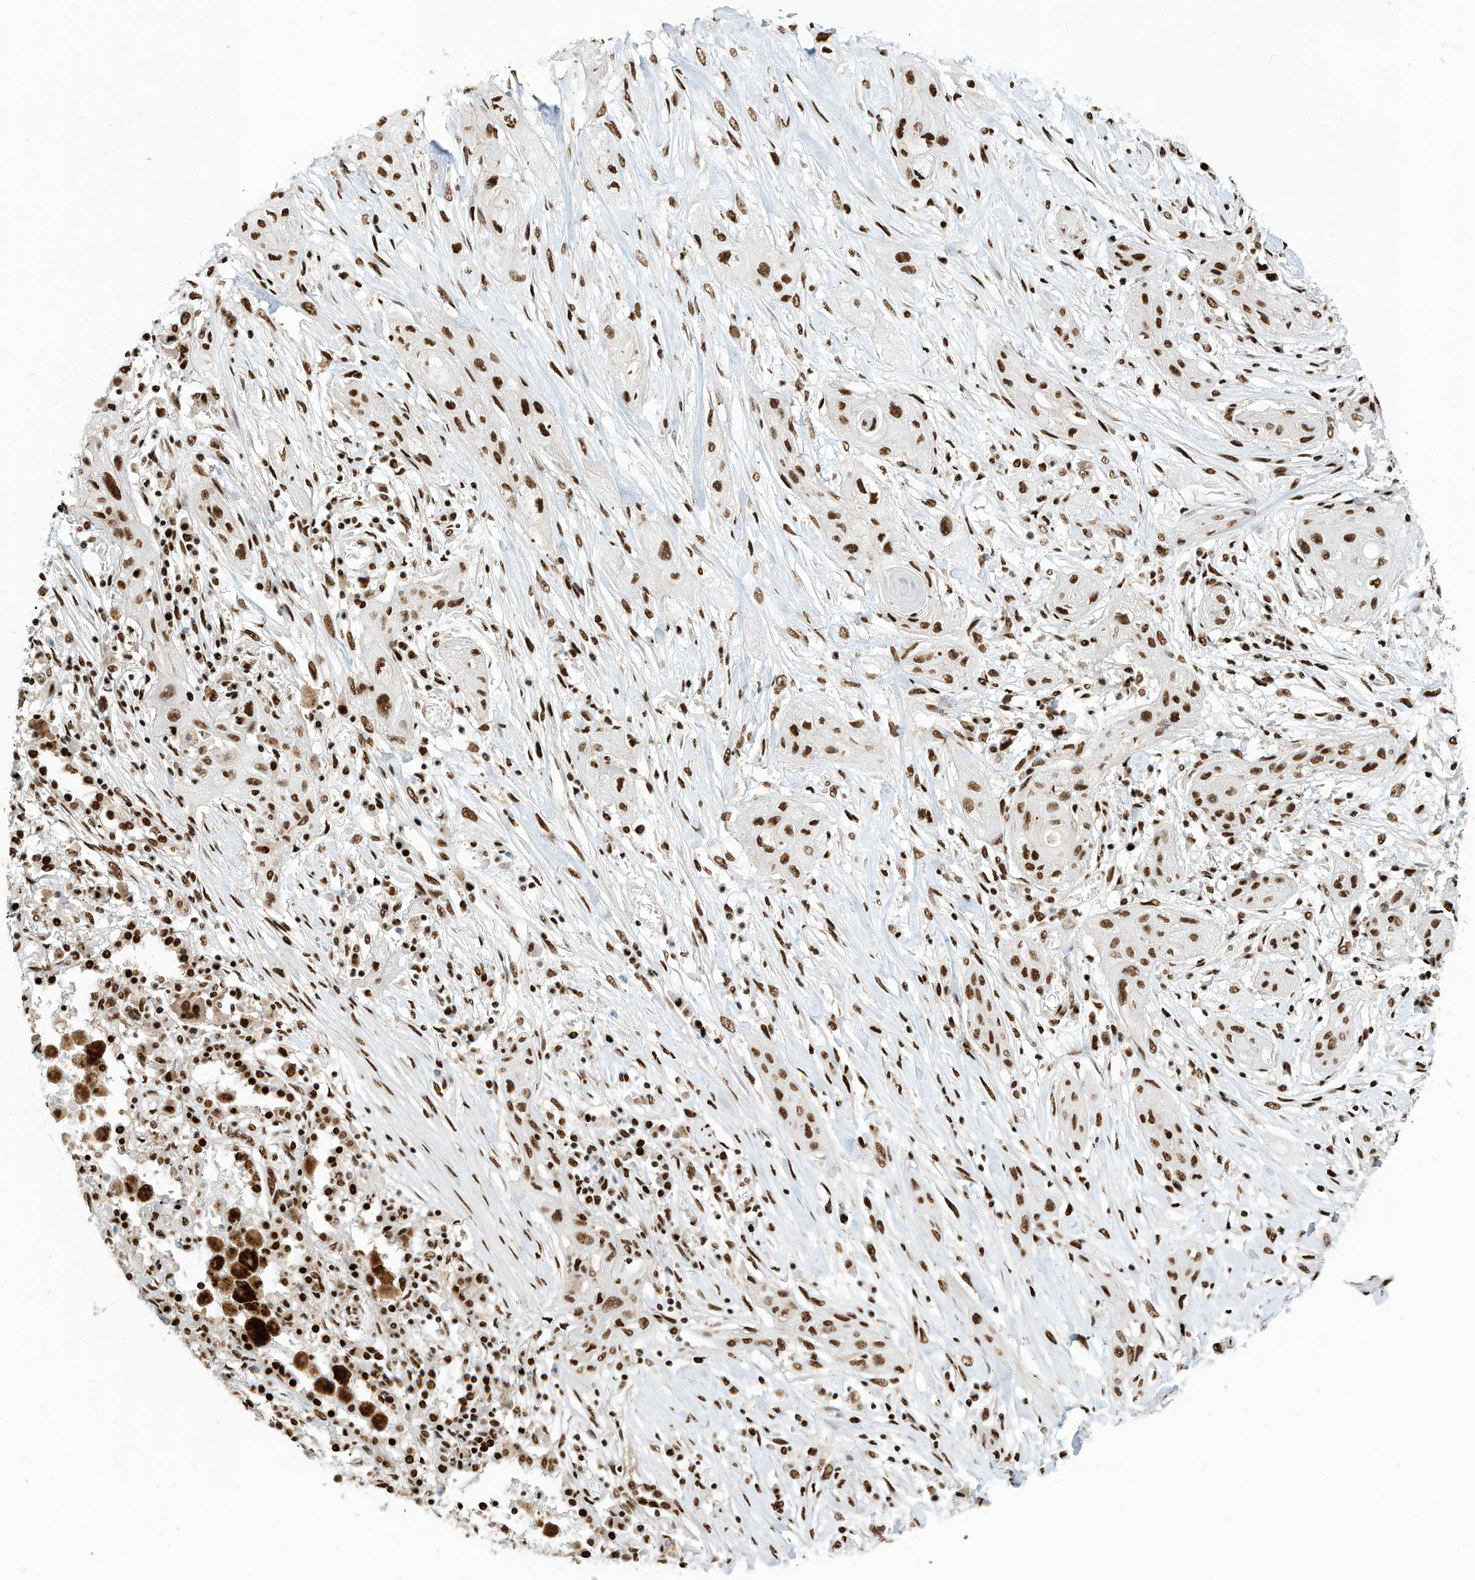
{"staining": {"intensity": "moderate", "quantity": ">75%", "location": "nuclear"}, "tissue": "lung cancer", "cell_type": "Tumor cells", "image_type": "cancer", "snomed": [{"axis": "morphology", "description": "Squamous cell carcinoma, NOS"}, {"axis": "topography", "description": "Lung"}], "caption": "A medium amount of moderate nuclear expression is appreciated in about >75% of tumor cells in lung cancer tissue.", "gene": "SAMD15", "patient": {"sex": "female", "age": 47}}